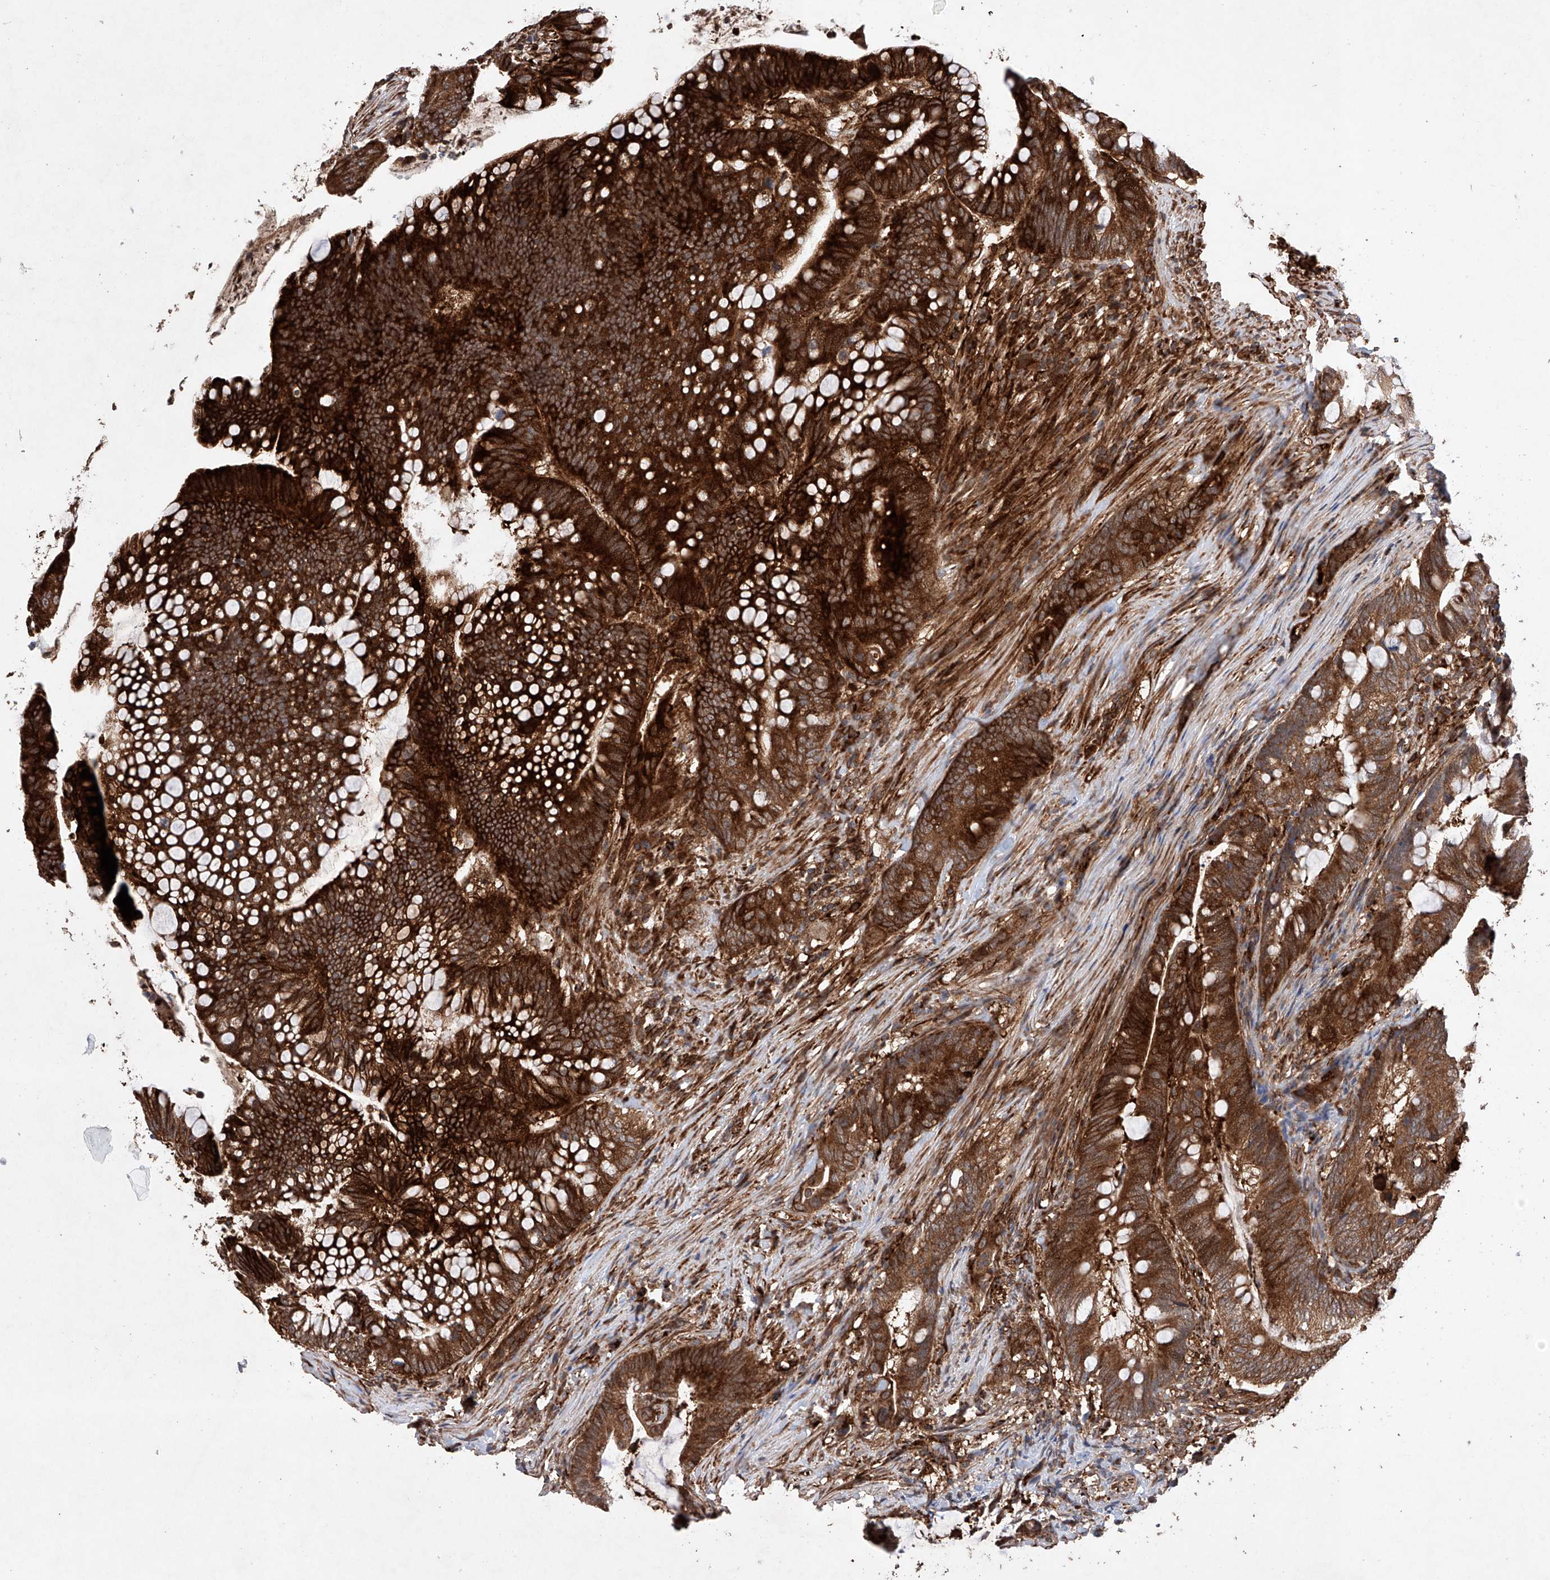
{"staining": {"intensity": "strong", "quantity": ">75%", "location": "cytoplasmic/membranous"}, "tissue": "colorectal cancer", "cell_type": "Tumor cells", "image_type": "cancer", "snomed": [{"axis": "morphology", "description": "Adenocarcinoma, NOS"}, {"axis": "topography", "description": "Colon"}], "caption": "High-magnification brightfield microscopy of colorectal cancer (adenocarcinoma) stained with DAB (3,3'-diaminobenzidine) (brown) and counterstained with hematoxylin (blue). tumor cells exhibit strong cytoplasmic/membranous positivity is present in about>75% of cells. The protein of interest is shown in brown color, while the nuclei are stained blue.", "gene": "TIMM23", "patient": {"sex": "female", "age": 66}}